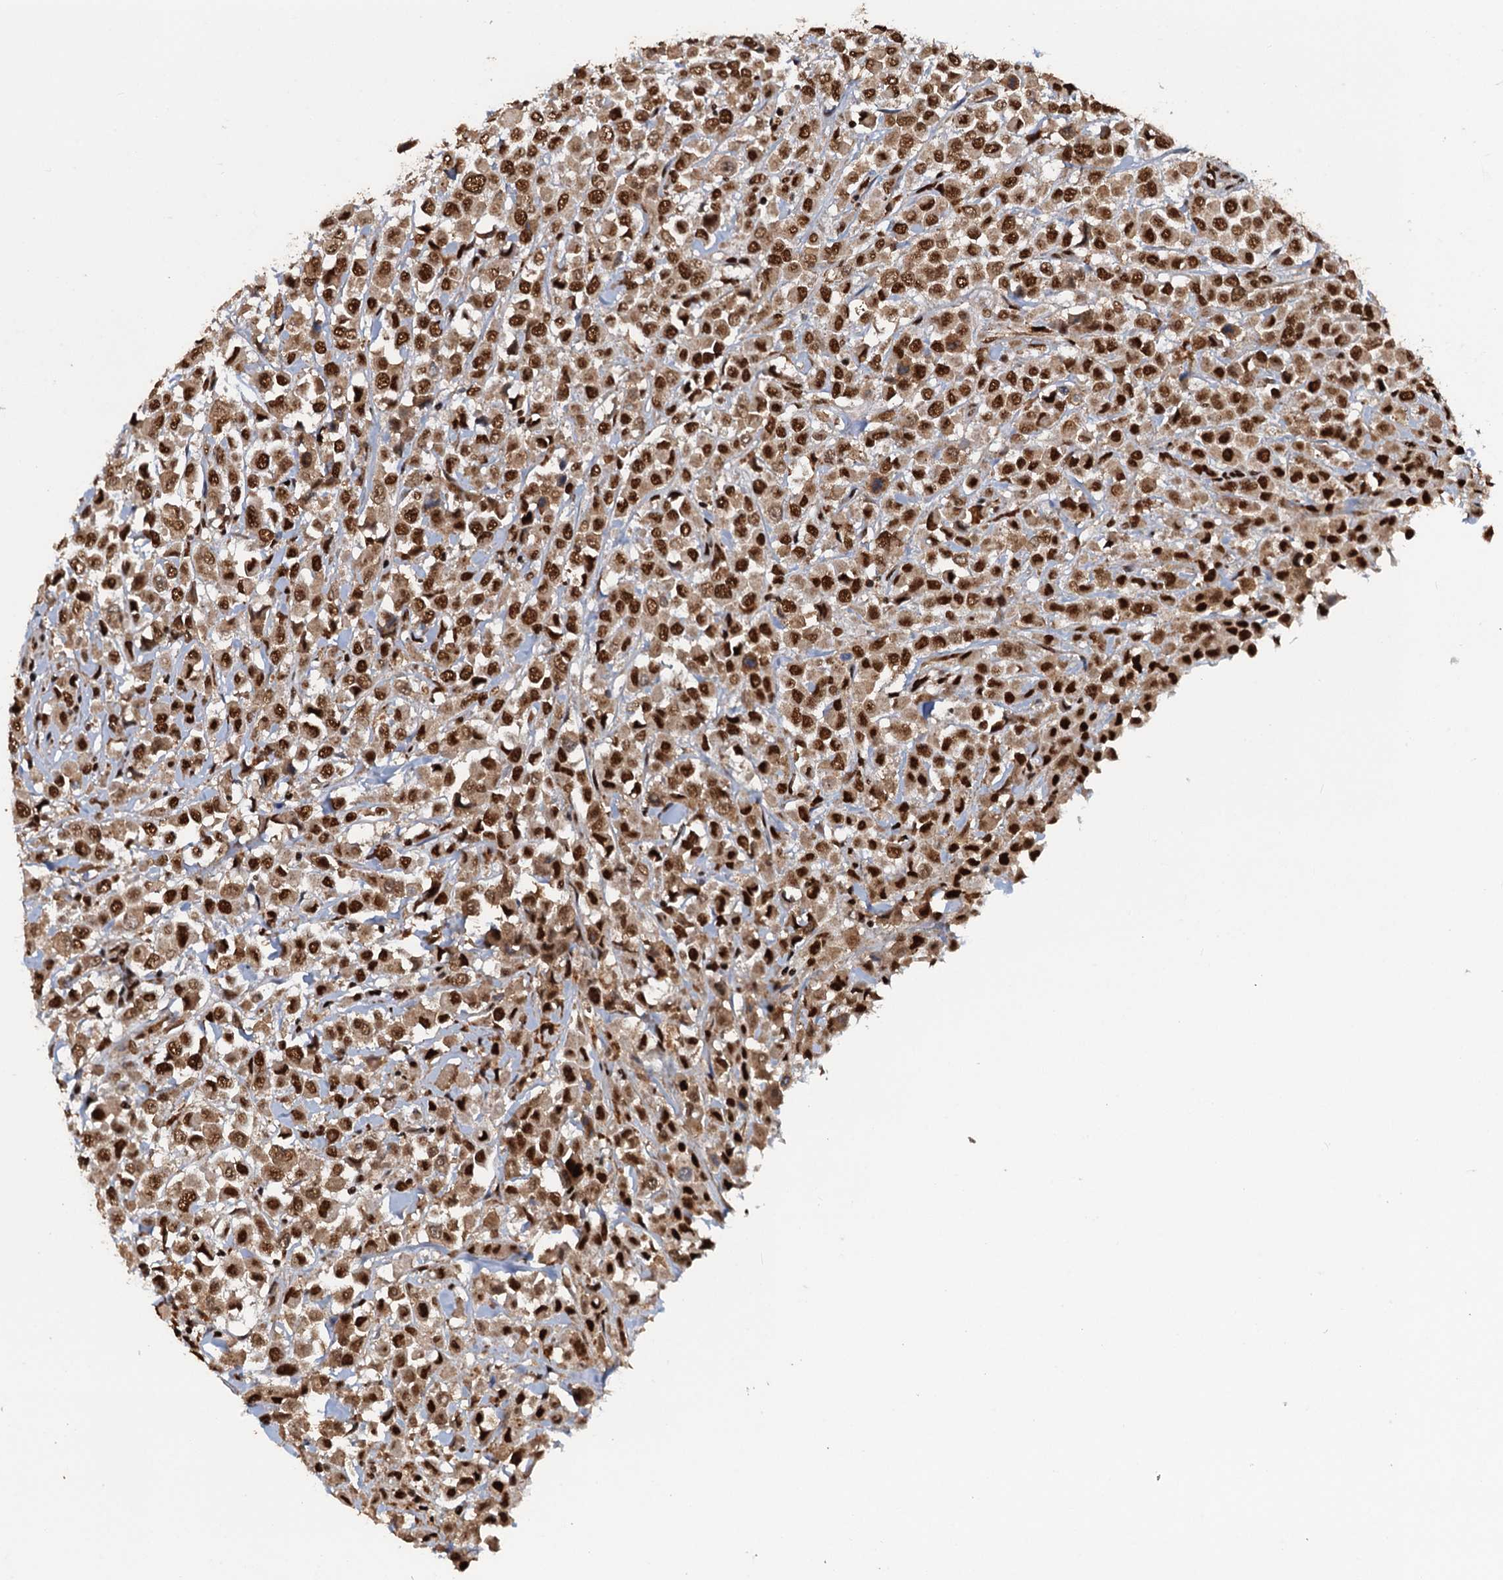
{"staining": {"intensity": "moderate", "quantity": ">75%", "location": "nuclear"}, "tissue": "breast cancer", "cell_type": "Tumor cells", "image_type": "cancer", "snomed": [{"axis": "morphology", "description": "Duct carcinoma"}, {"axis": "topography", "description": "Breast"}], "caption": "Immunohistochemistry of human intraductal carcinoma (breast) demonstrates medium levels of moderate nuclear positivity in about >75% of tumor cells. (Stains: DAB (3,3'-diaminobenzidine) in brown, nuclei in blue, Microscopy: brightfield microscopy at high magnification).", "gene": "ZC3H18", "patient": {"sex": "female", "age": 61}}